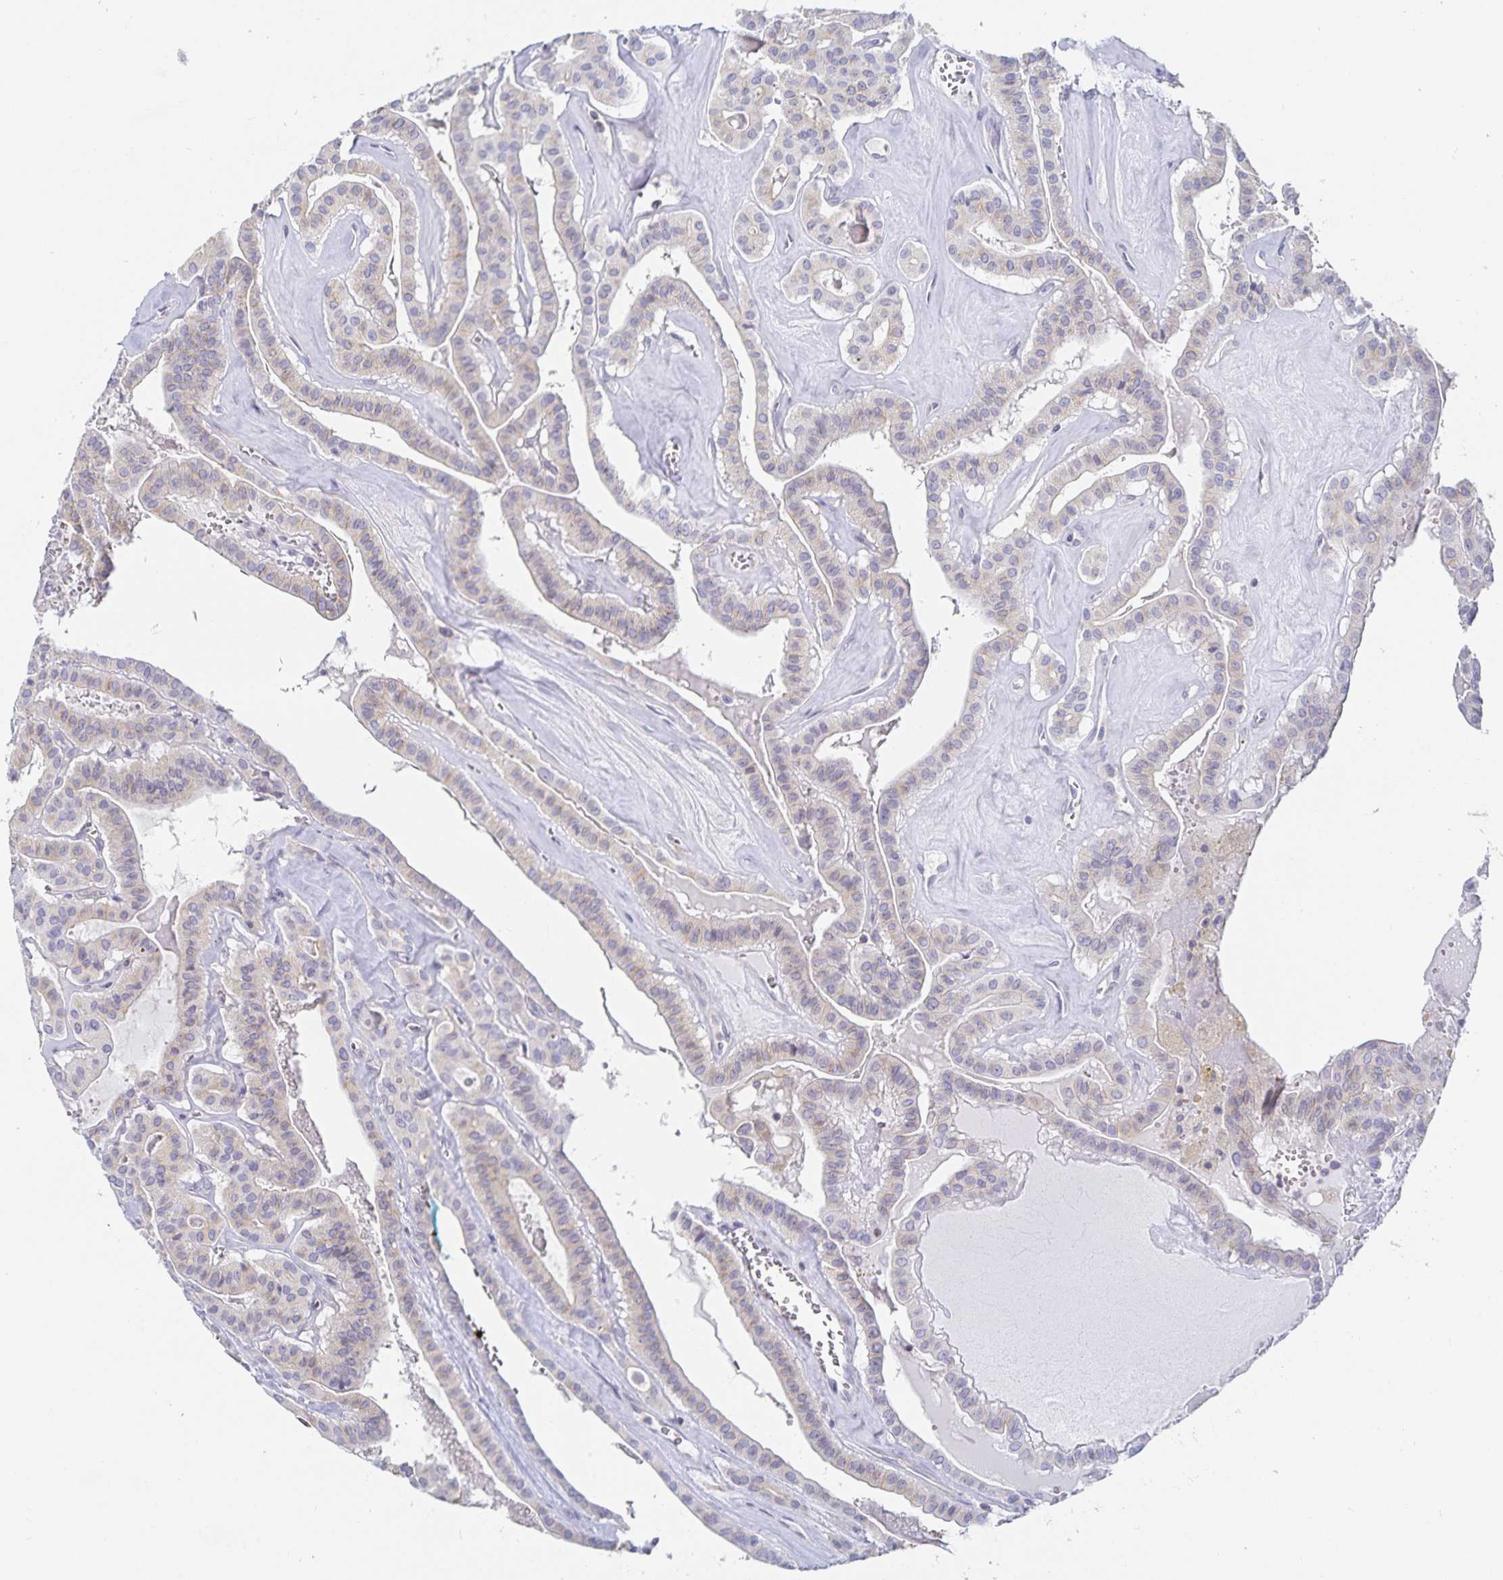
{"staining": {"intensity": "weak", "quantity": "<25%", "location": "cytoplasmic/membranous"}, "tissue": "thyroid cancer", "cell_type": "Tumor cells", "image_type": "cancer", "snomed": [{"axis": "morphology", "description": "Papillary adenocarcinoma, NOS"}, {"axis": "topography", "description": "Thyroid gland"}], "caption": "Thyroid papillary adenocarcinoma was stained to show a protein in brown. There is no significant positivity in tumor cells.", "gene": "SFTPA1", "patient": {"sex": "male", "age": 52}}